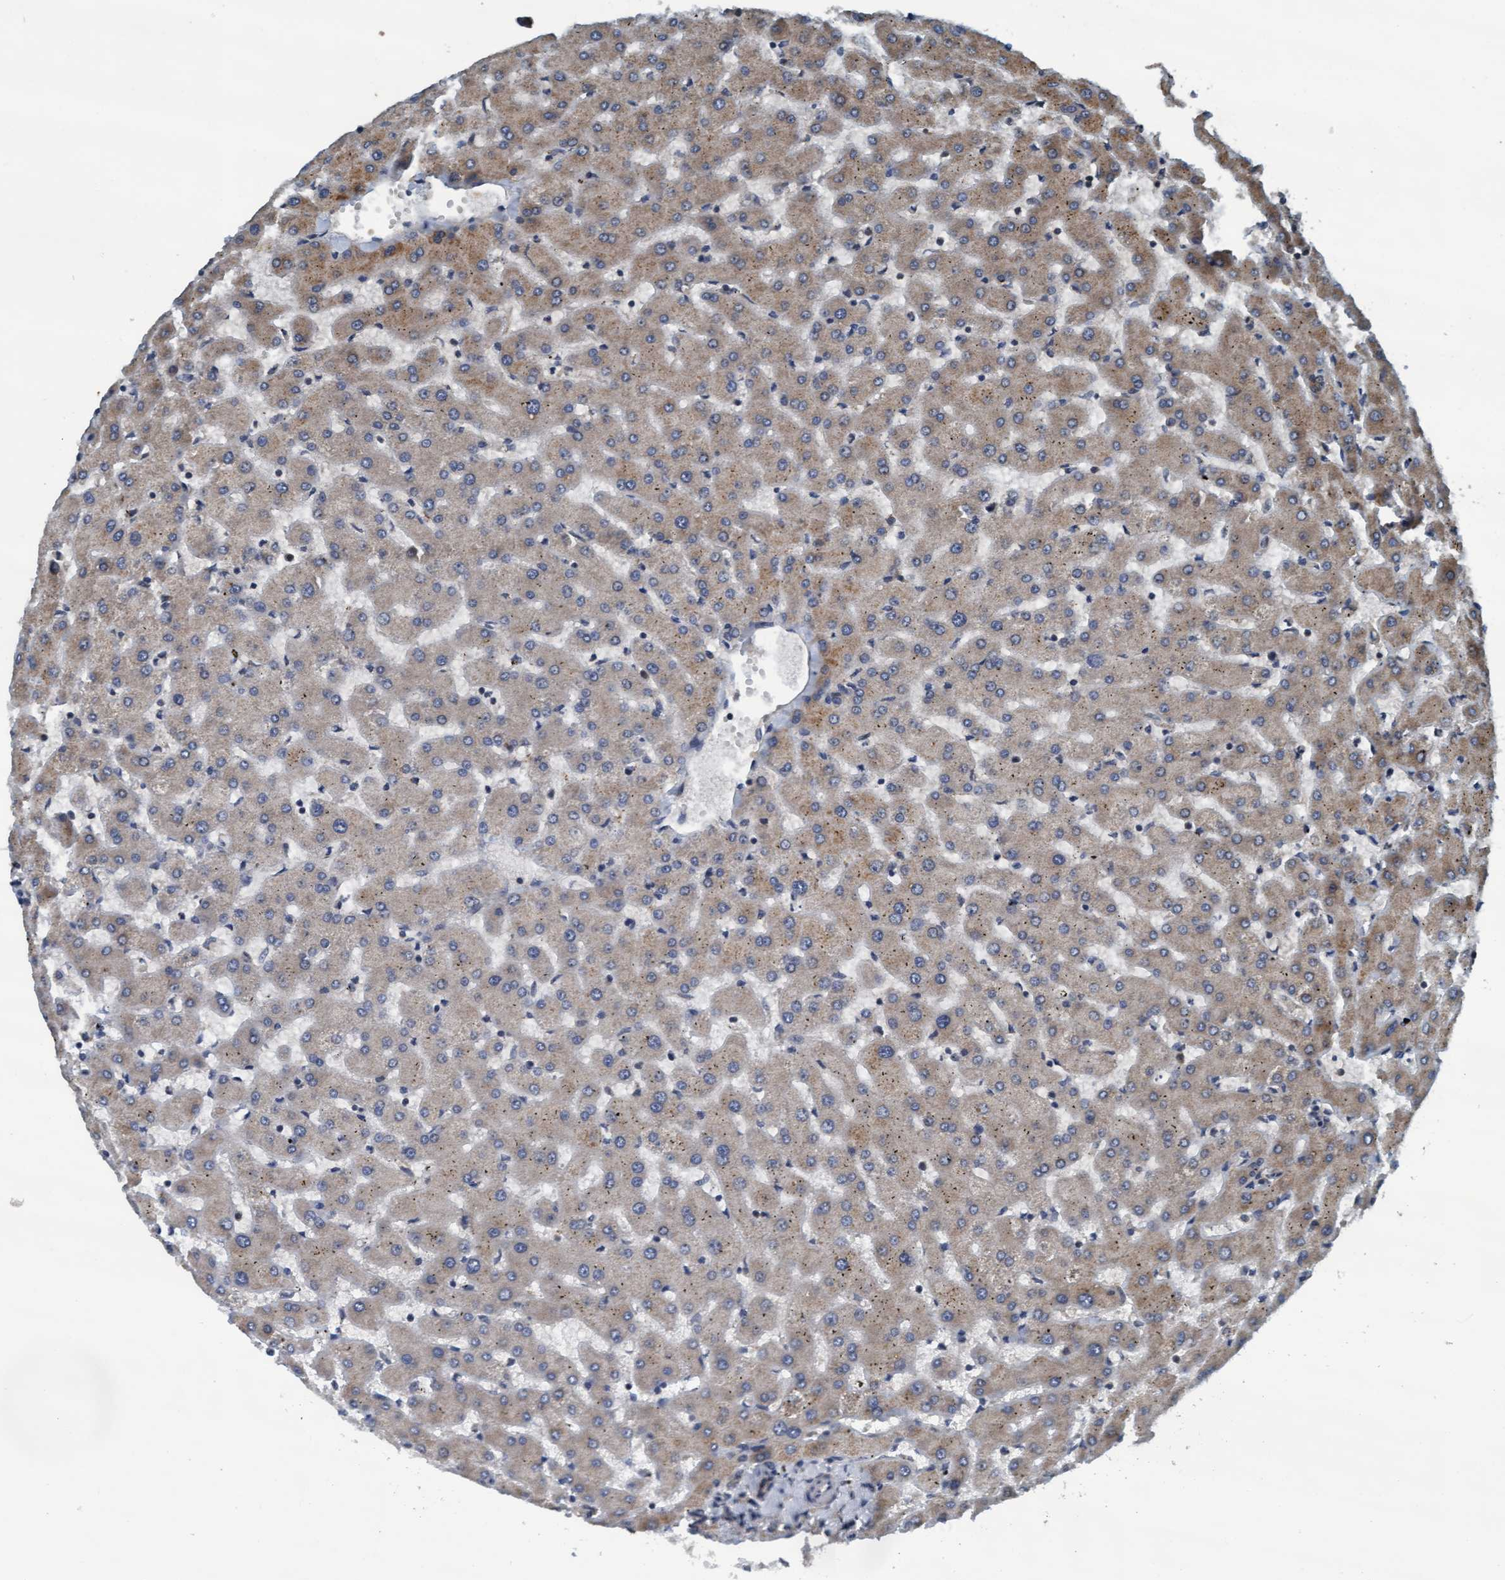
{"staining": {"intensity": "negative", "quantity": "none", "location": "none"}, "tissue": "liver", "cell_type": "Cholangiocytes", "image_type": "normal", "snomed": [{"axis": "morphology", "description": "Normal tissue, NOS"}, {"axis": "topography", "description": "Liver"}], "caption": "The image displays no staining of cholangiocytes in normal liver. (DAB (3,3'-diaminobenzidine) IHC with hematoxylin counter stain).", "gene": "WASF1", "patient": {"sex": "female", "age": 63}}